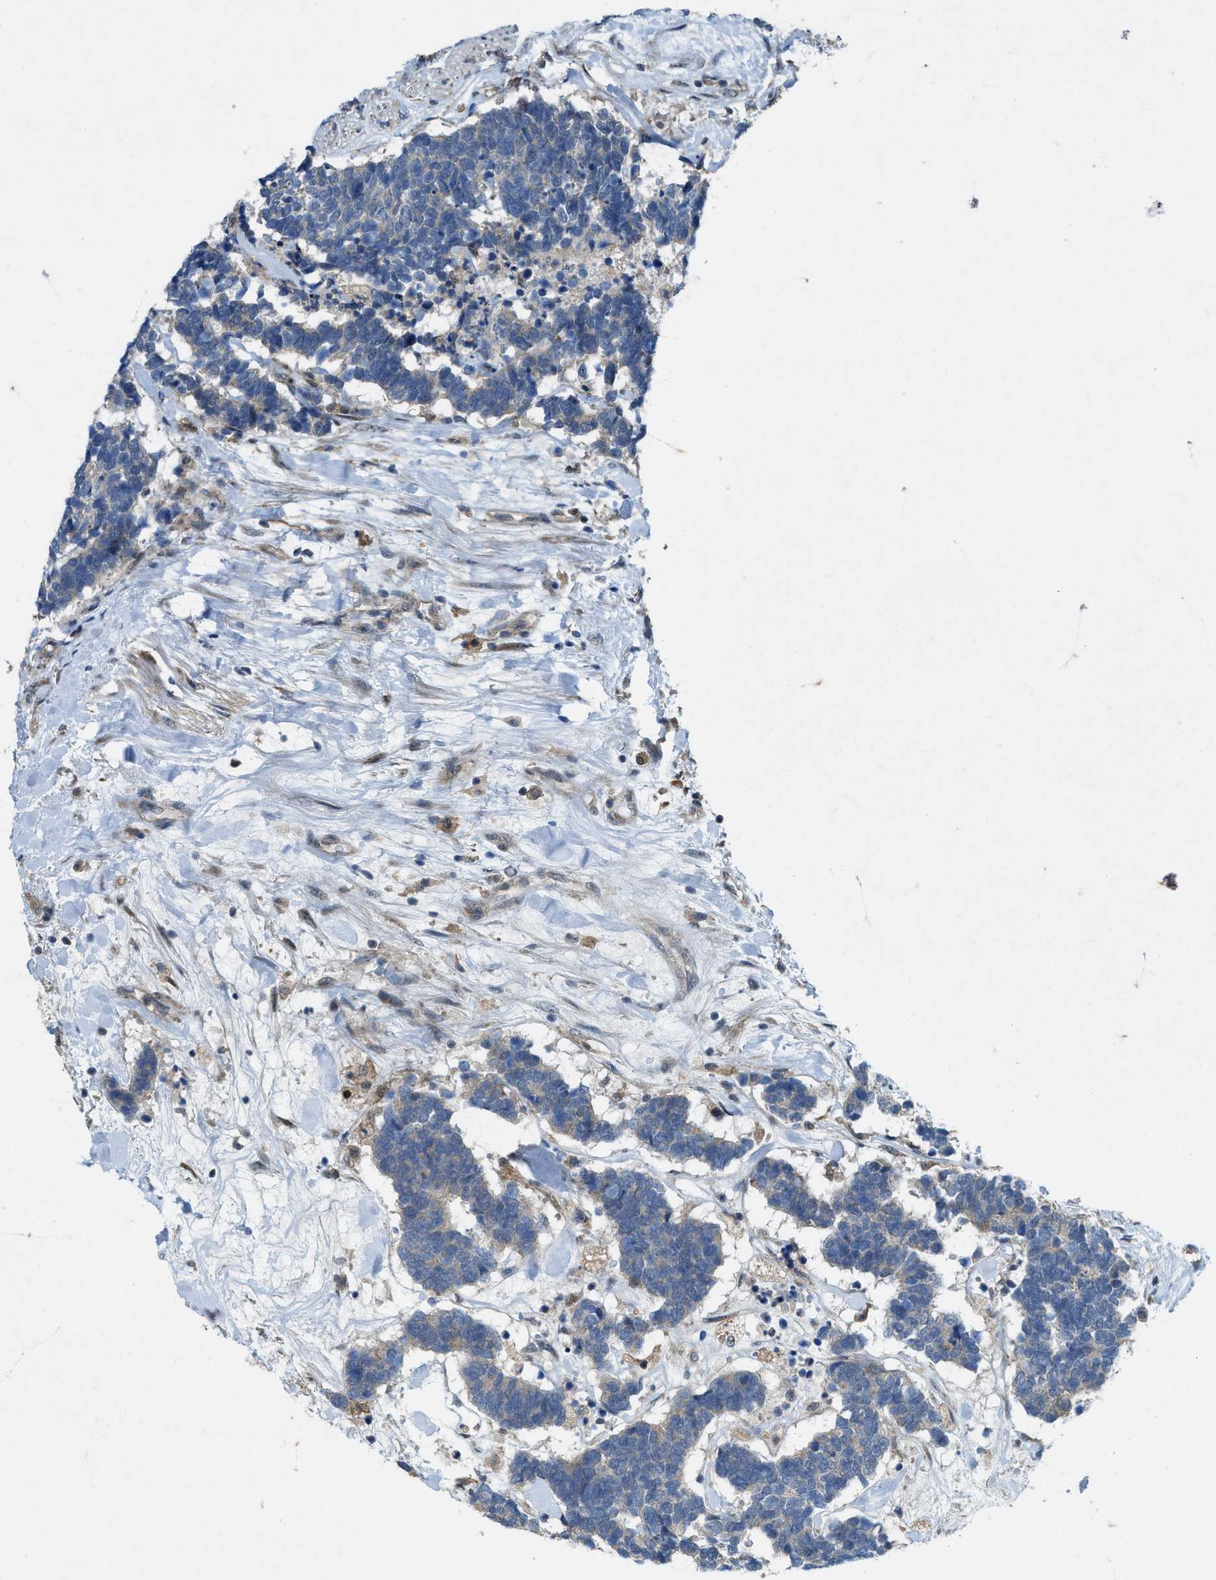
{"staining": {"intensity": "weak", "quantity": "<25%", "location": "cytoplasmic/membranous"}, "tissue": "carcinoid", "cell_type": "Tumor cells", "image_type": "cancer", "snomed": [{"axis": "morphology", "description": "Carcinoma, NOS"}, {"axis": "morphology", "description": "Carcinoid, malignant, NOS"}, {"axis": "topography", "description": "Urinary bladder"}], "caption": "The image reveals no staining of tumor cells in carcinoid.", "gene": "LRRC72", "patient": {"sex": "male", "age": 57}}